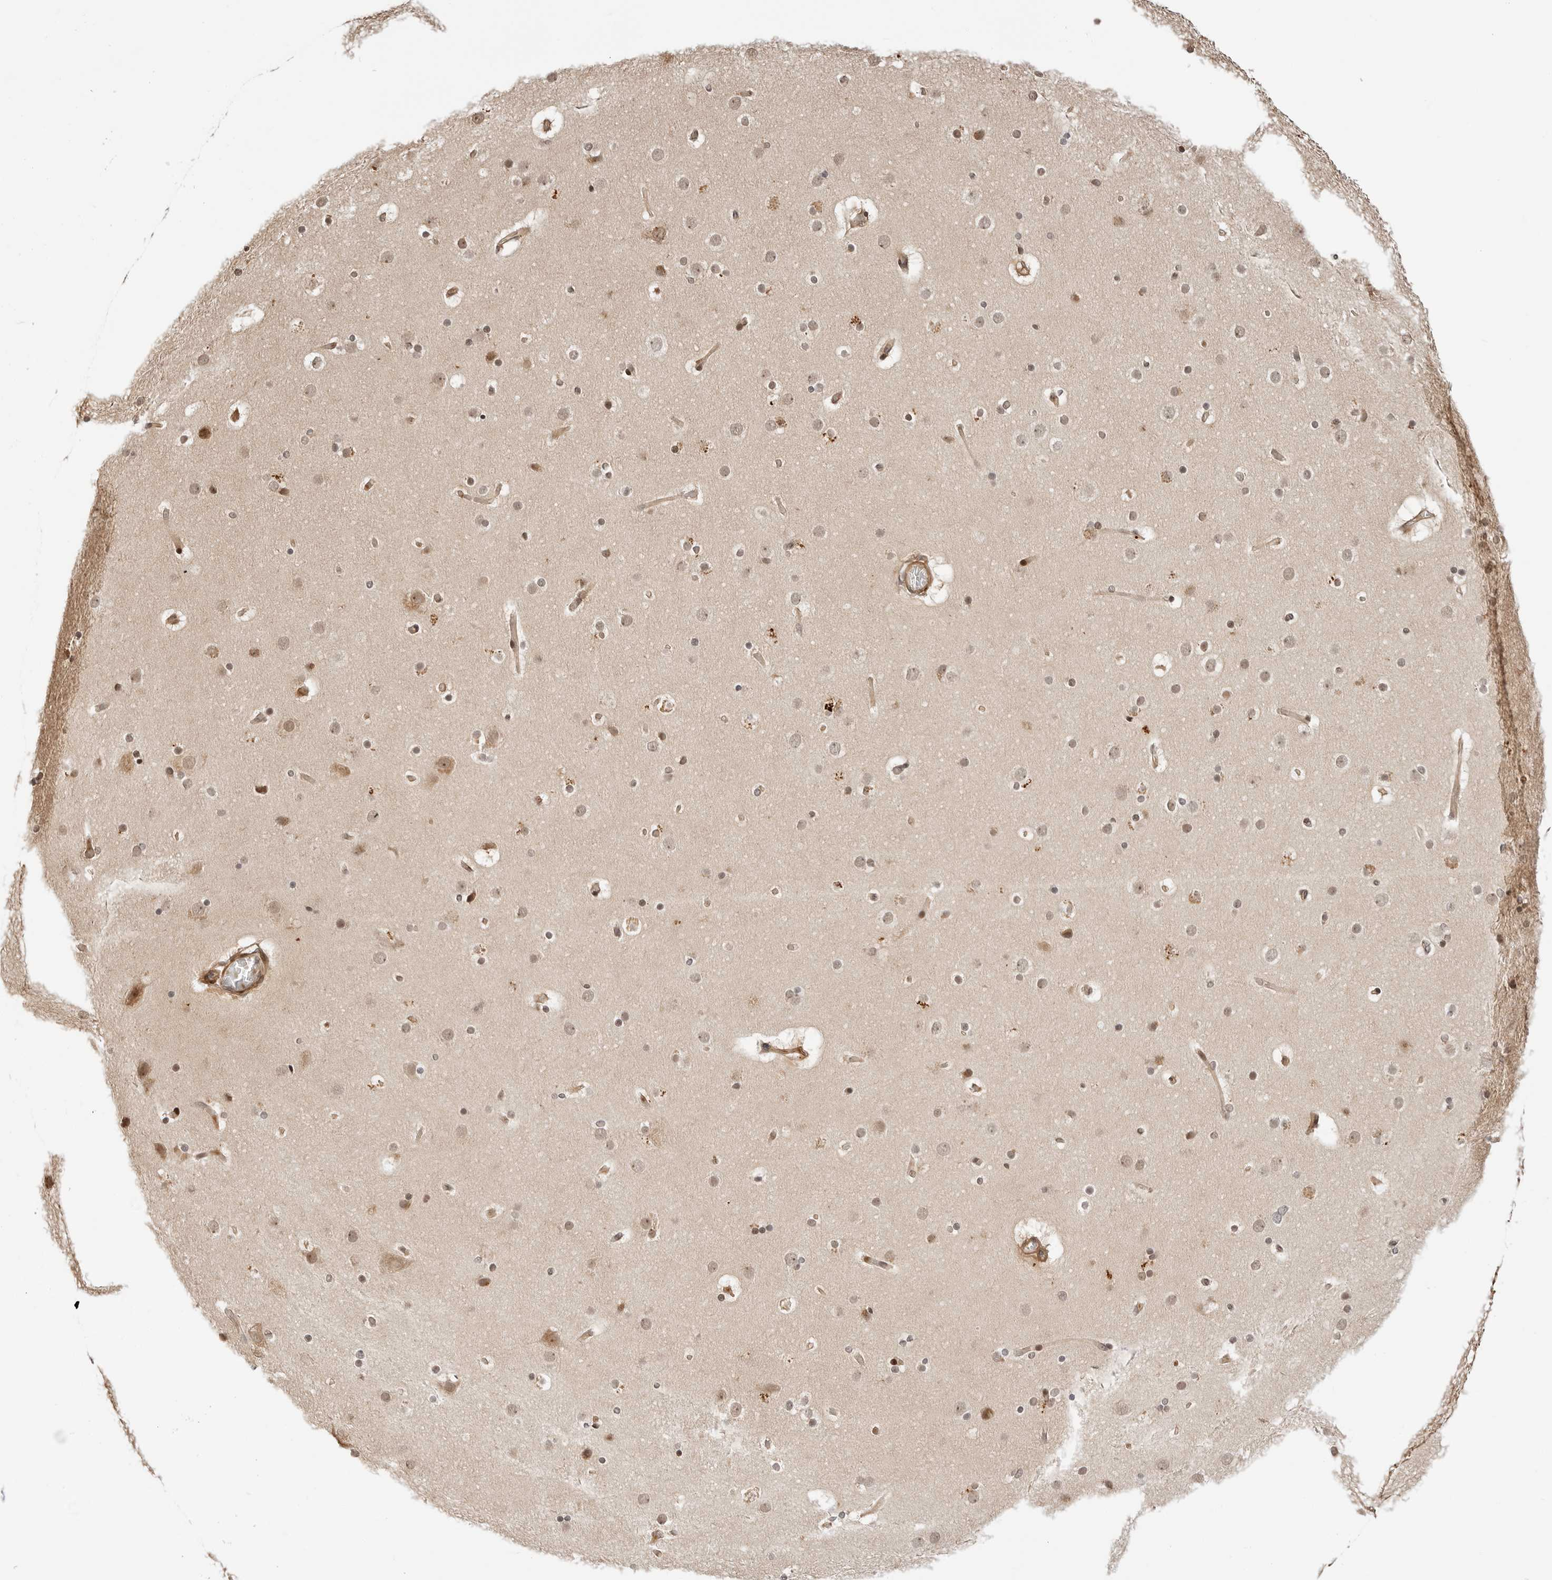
{"staining": {"intensity": "moderate", "quantity": "25%-75%", "location": "cytoplasmic/membranous"}, "tissue": "cerebral cortex", "cell_type": "Endothelial cells", "image_type": "normal", "snomed": [{"axis": "morphology", "description": "Normal tissue, NOS"}, {"axis": "topography", "description": "Cerebral cortex"}], "caption": "An IHC micrograph of unremarkable tissue is shown. Protein staining in brown shows moderate cytoplasmic/membranous positivity in cerebral cortex within endothelial cells.", "gene": "GEM", "patient": {"sex": "male", "age": 57}}